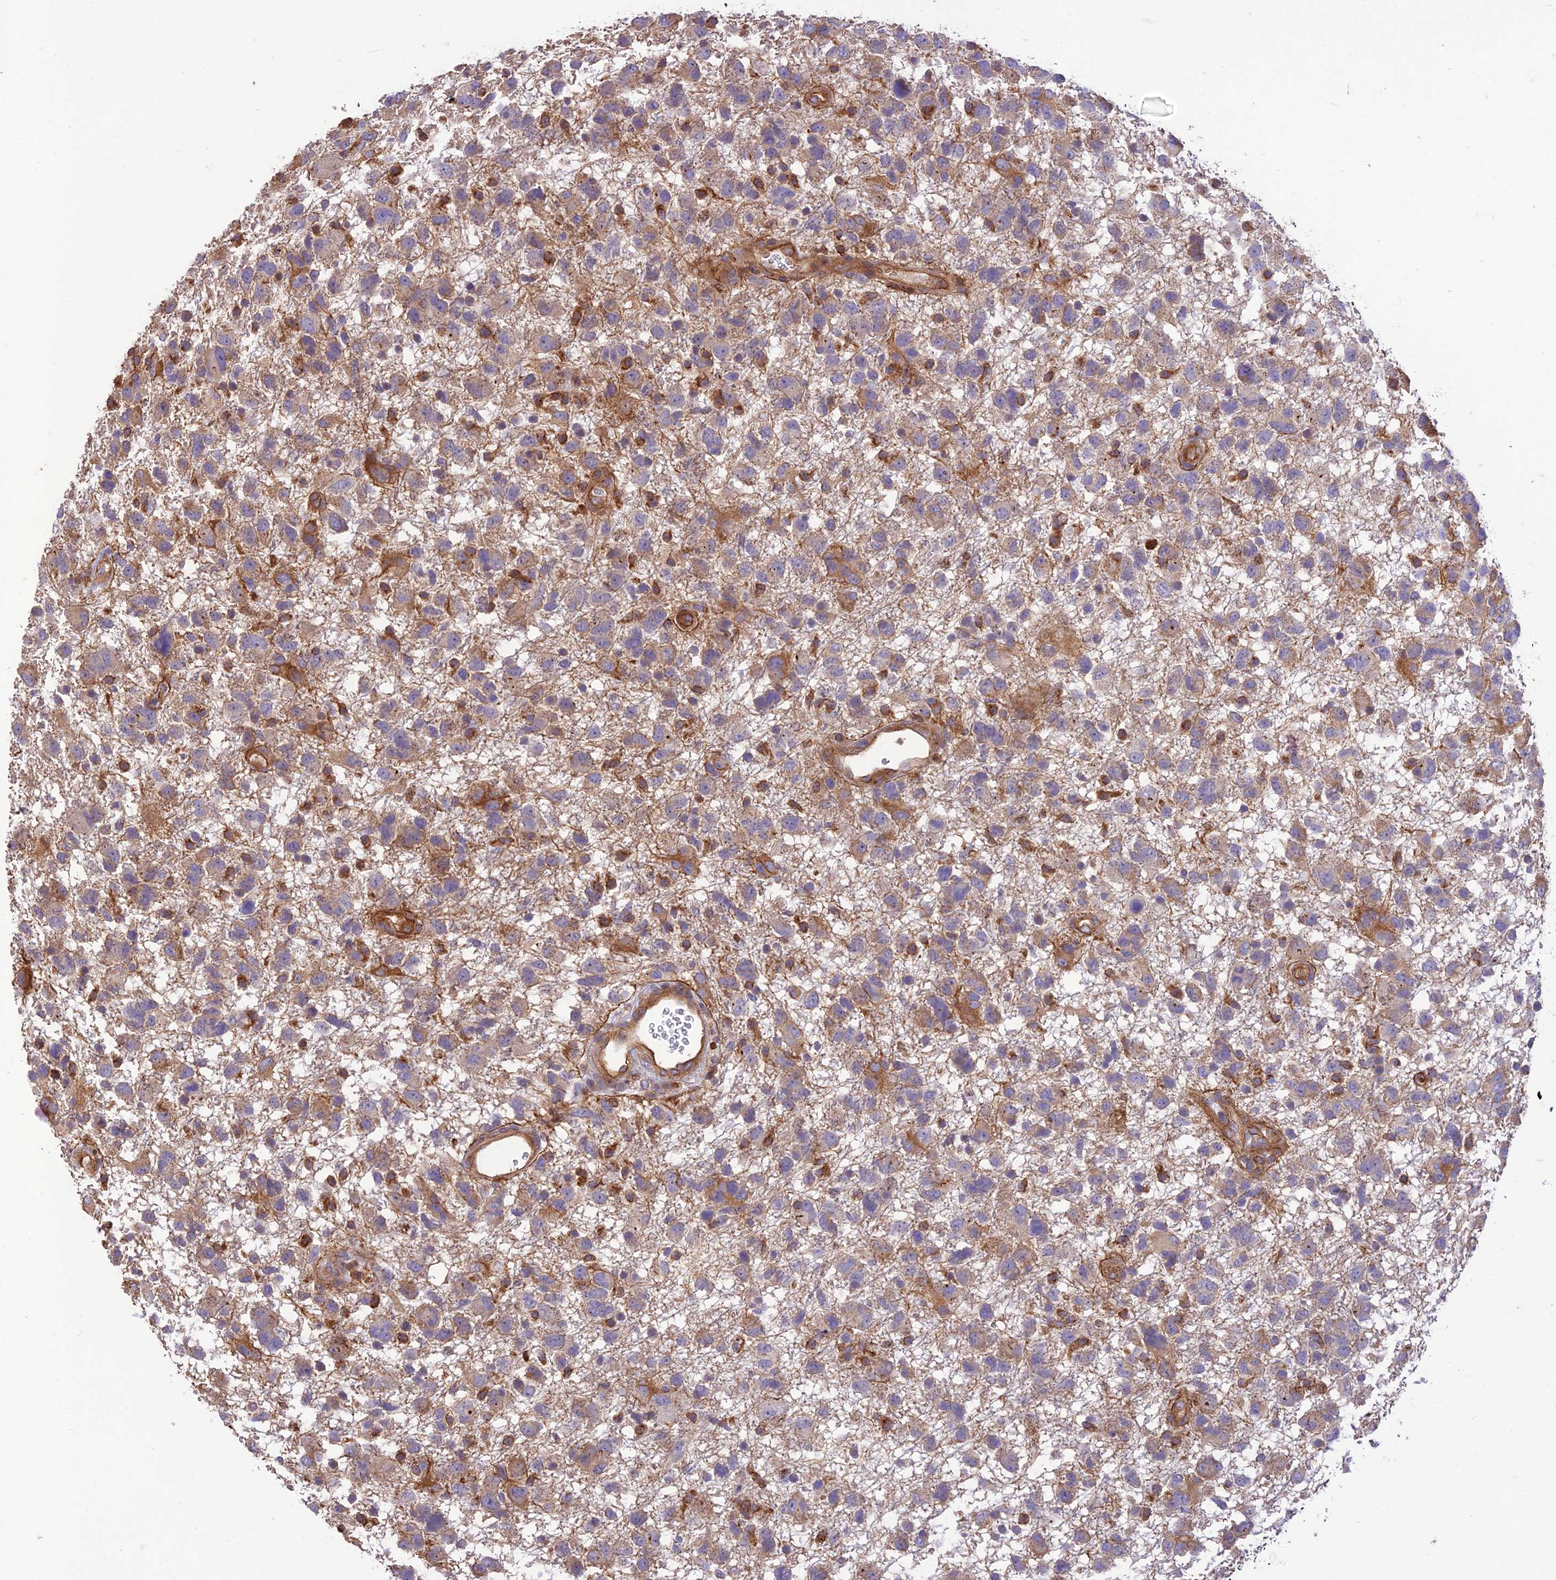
{"staining": {"intensity": "moderate", "quantity": "<25%", "location": "cytoplasmic/membranous"}, "tissue": "glioma", "cell_type": "Tumor cells", "image_type": "cancer", "snomed": [{"axis": "morphology", "description": "Glioma, malignant, High grade"}, {"axis": "topography", "description": "Brain"}], "caption": "High-grade glioma (malignant) tissue reveals moderate cytoplasmic/membranous positivity in about <25% of tumor cells, visualized by immunohistochemistry.", "gene": "HPSE2", "patient": {"sex": "male", "age": 61}}